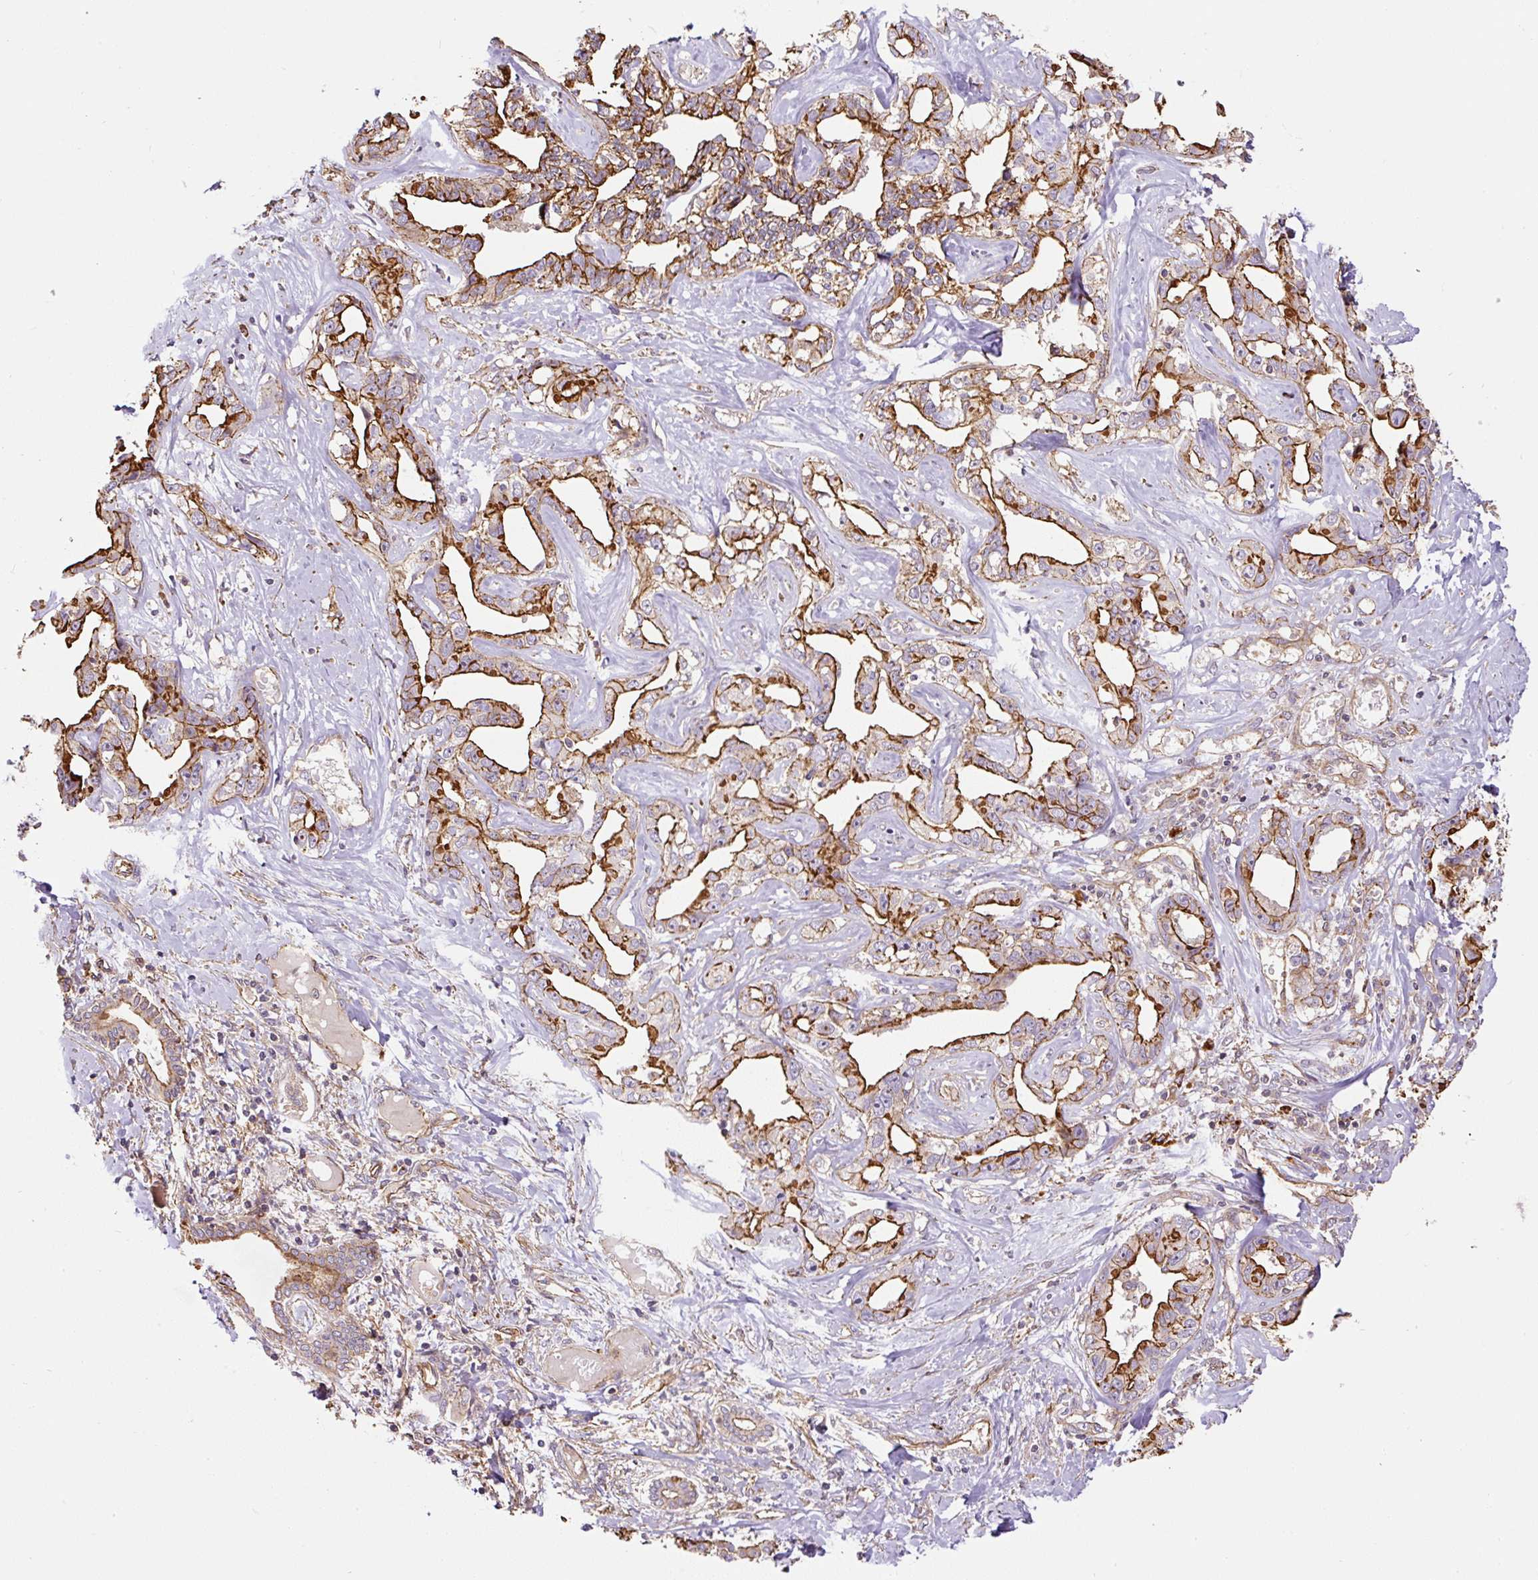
{"staining": {"intensity": "moderate", "quantity": ">75%", "location": "cytoplasmic/membranous"}, "tissue": "liver cancer", "cell_type": "Tumor cells", "image_type": "cancer", "snomed": [{"axis": "morphology", "description": "Cholangiocarcinoma"}, {"axis": "topography", "description": "Liver"}], "caption": "Tumor cells reveal medium levels of moderate cytoplasmic/membranous positivity in approximately >75% of cells in human liver cancer.", "gene": "B3GALT5", "patient": {"sex": "male", "age": 59}}